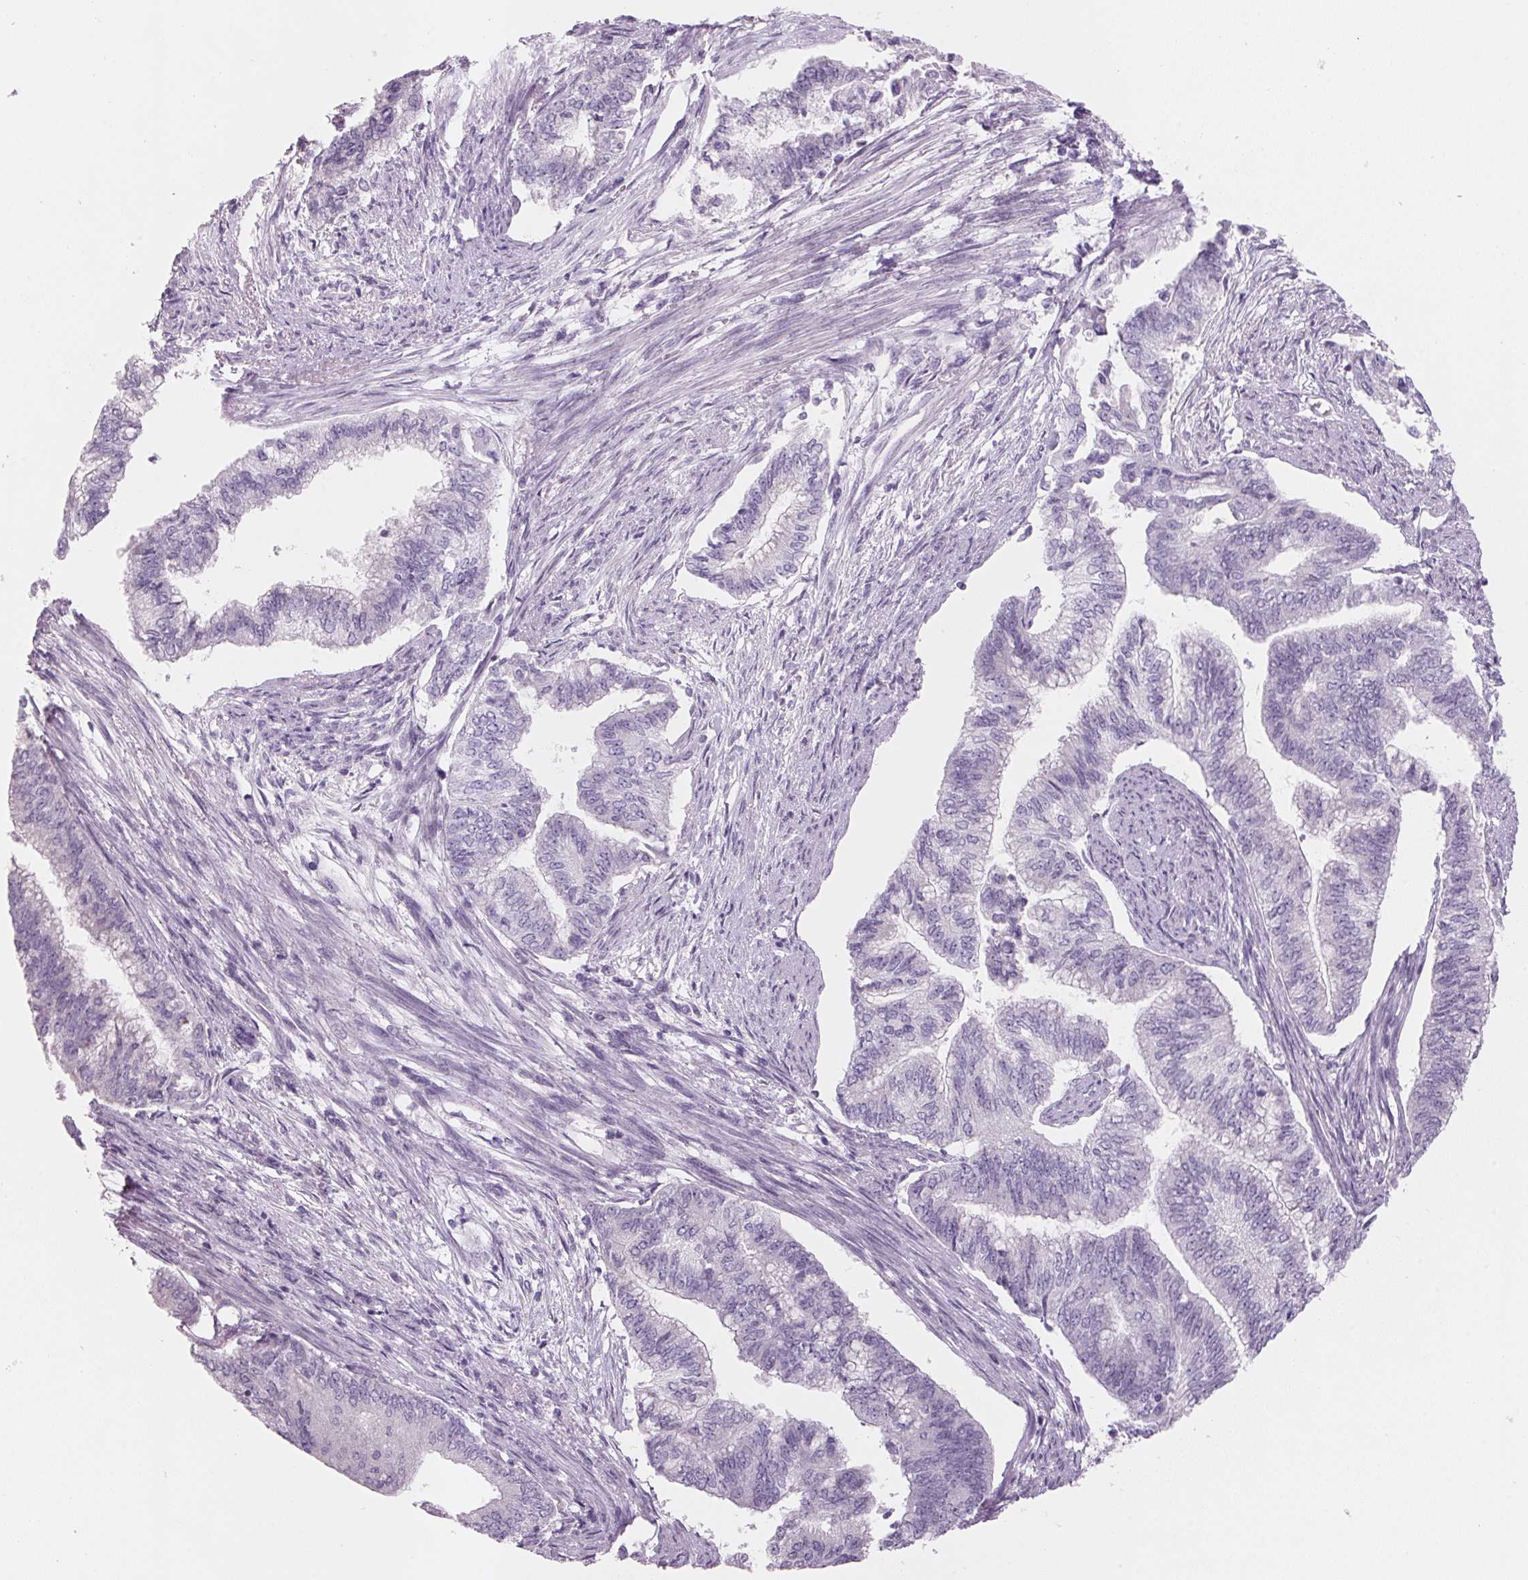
{"staining": {"intensity": "negative", "quantity": "none", "location": "none"}, "tissue": "endometrial cancer", "cell_type": "Tumor cells", "image_type": "cancer", "snomed": [{"axis": "morphology", "description": "Adenocarcinoma, NOS"}, {"axis": "topography", "description": "Endometrium"}], "caption": "Tumor cells are negative for protein expression in human endometrial cancer.", "gene": "ADAM20", "patient": {"sex": "female", "age": 65}}